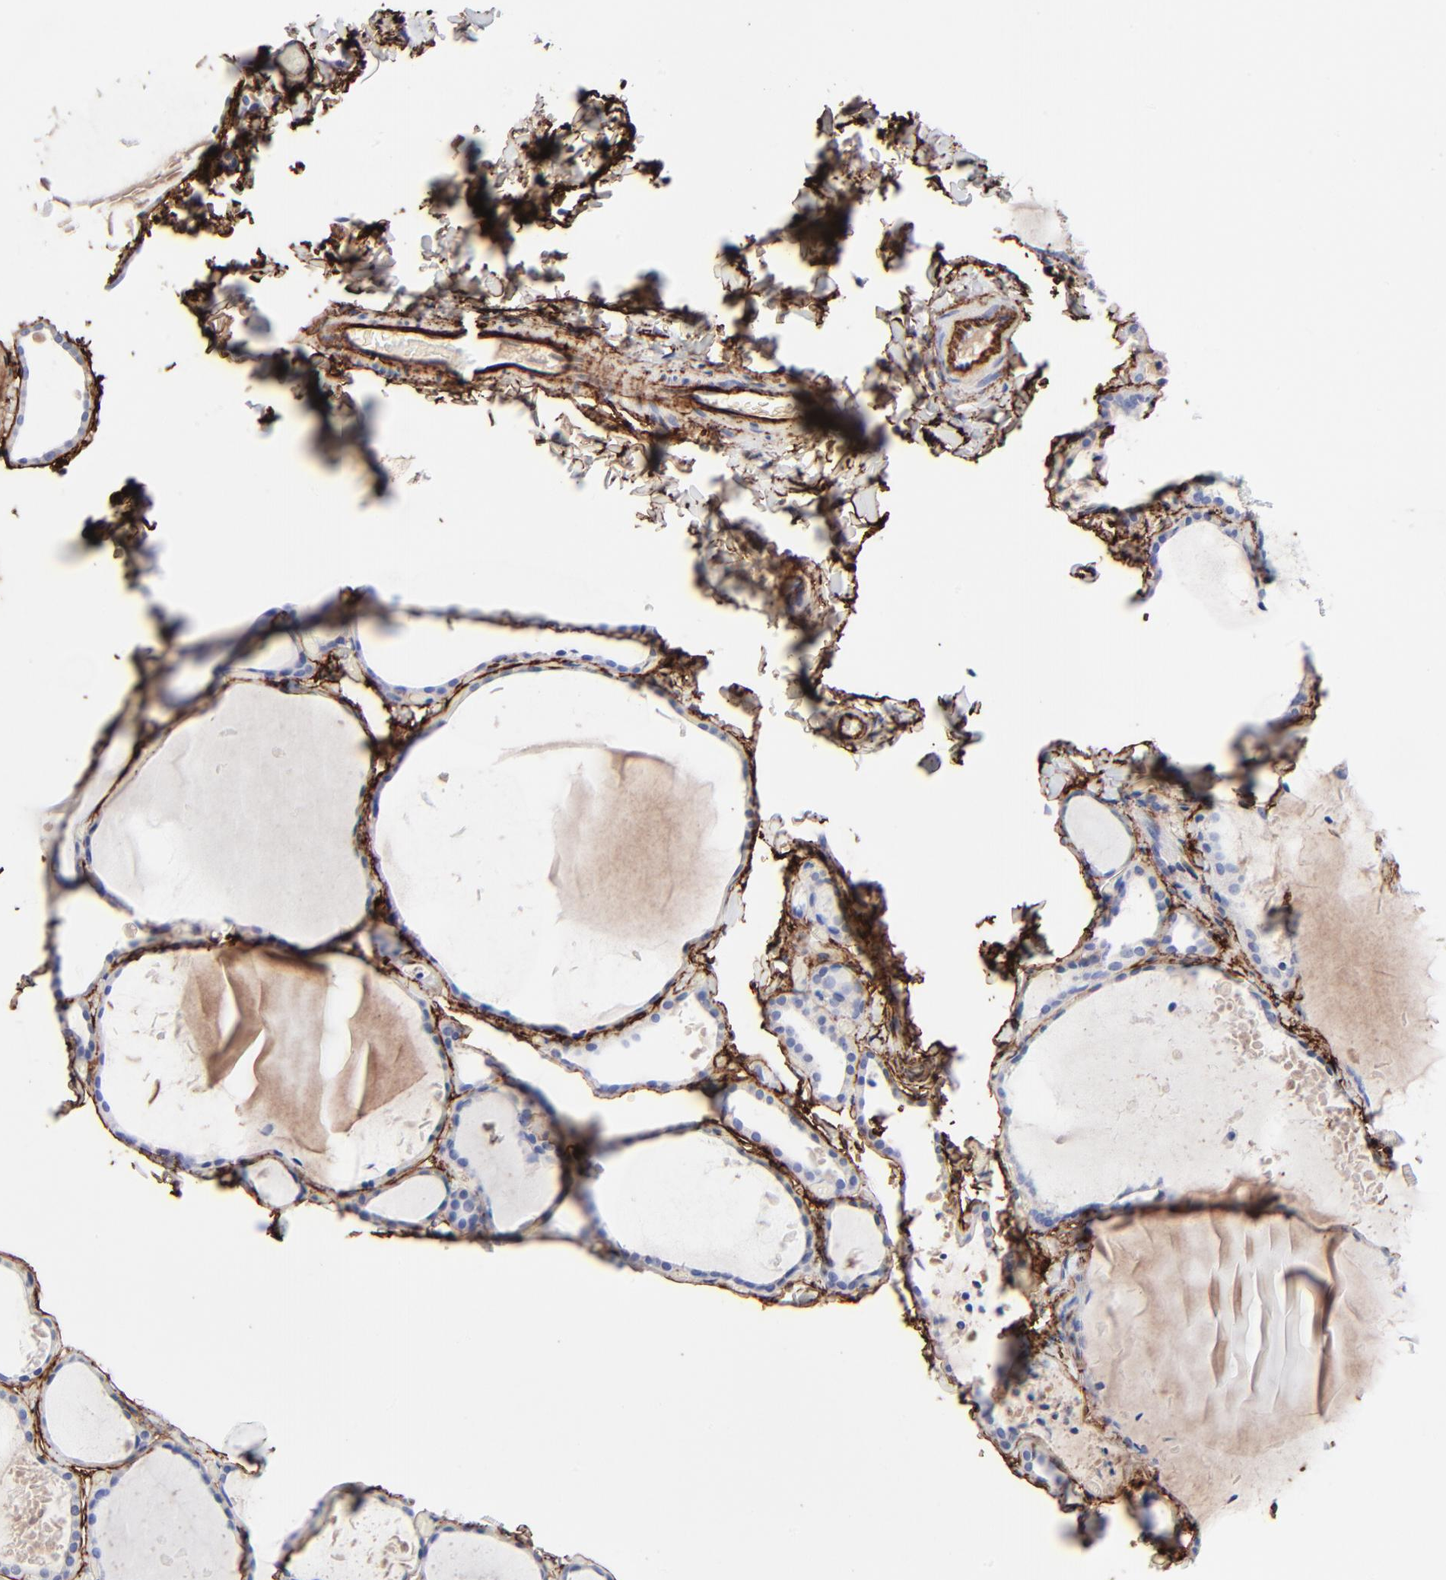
{"staining": {"intensity": "negative", "quantity": "none", "location": "none"}, "tissue": "thyroid gland", "cell_type": "Glandular cells", "image_type": "normal", "snomed": [{"axis": "morphology", "description": "Normal tissue, NOS"}, {"axis": "topography", "description": "Thyroid gland"}], "caption": "A high-resolution histopathology image shows immunohistochemistry (IHC) staining of benign thyroid gland, which demonstrates no significant staining in glandular cells.", "gene": "FBLN2", "patient": {"sex": "female", "age": 22}}